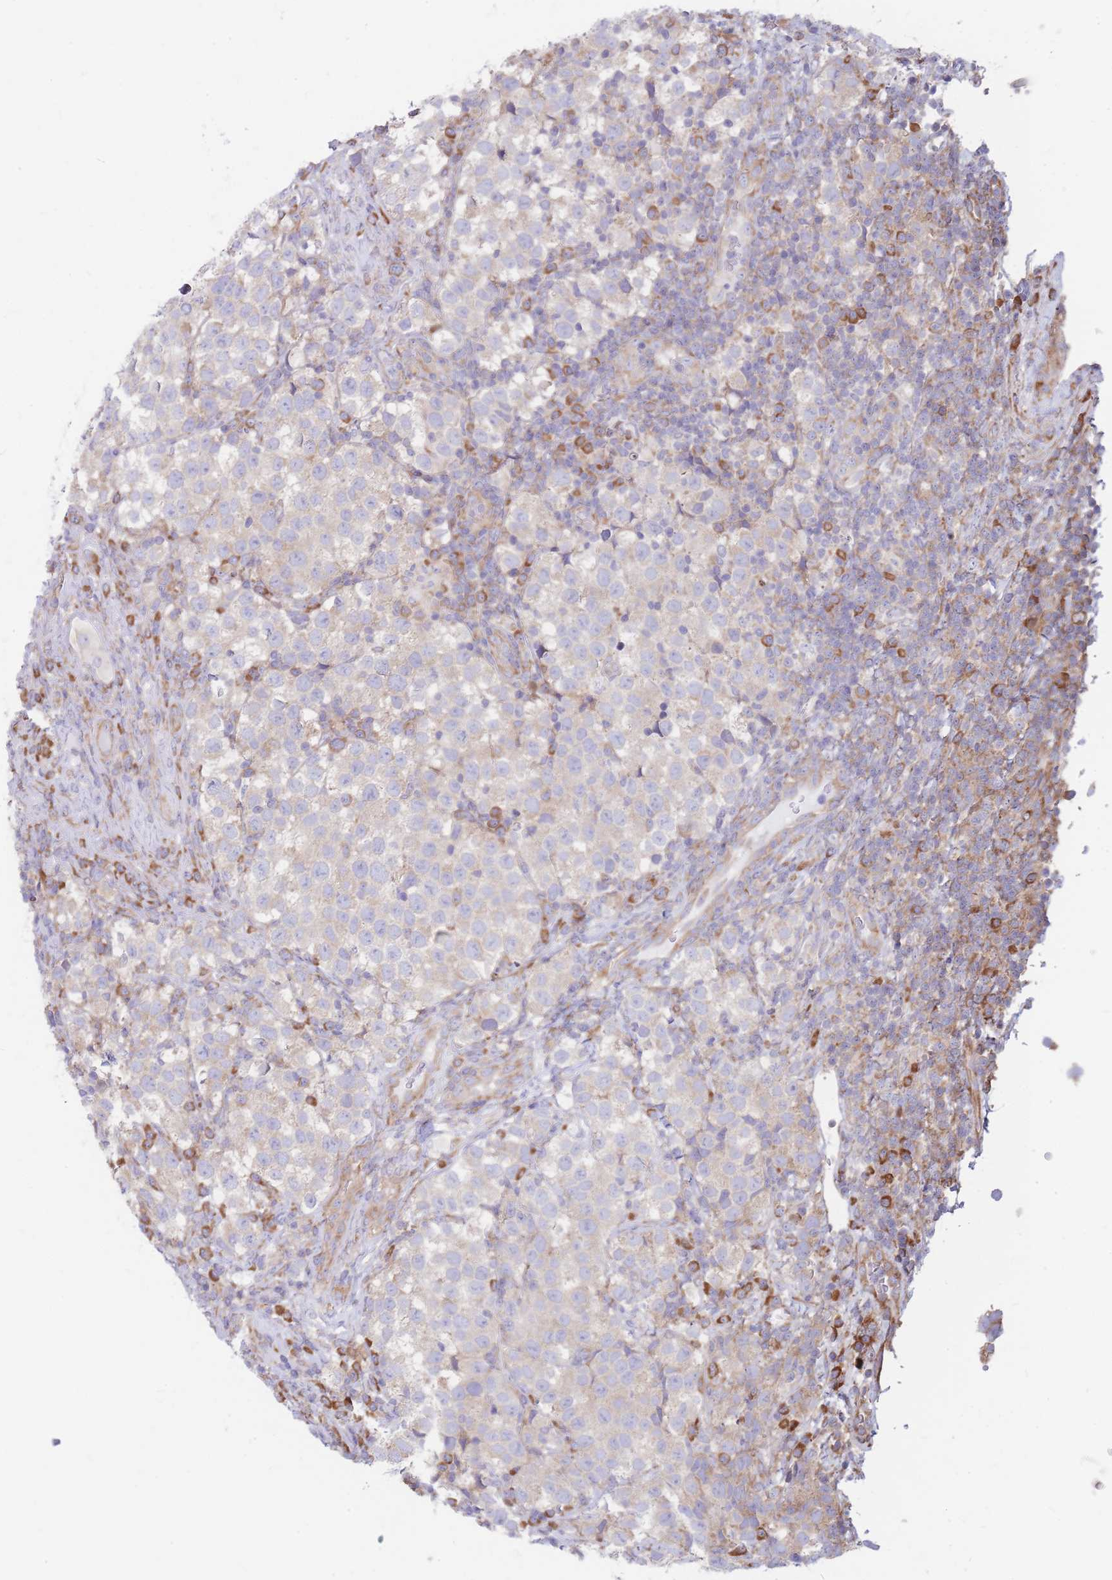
{"staining": {"intensity": "negative", "quantity": "none", "location": "none"}, "tissue": "testis cancer", "cell_type": "Tumor cells", "image_type": "cancer", "snomed": [{"axis": "morphology", "description": "Seminoma, NOS"}, {"axis": "topography", "description": "Testis"}], "caption": "The image demonstrates no significant staining in tumor cells of testis seminoma.", "gene": "RPL8", "patient": {"sex": "male", "age": 34}}